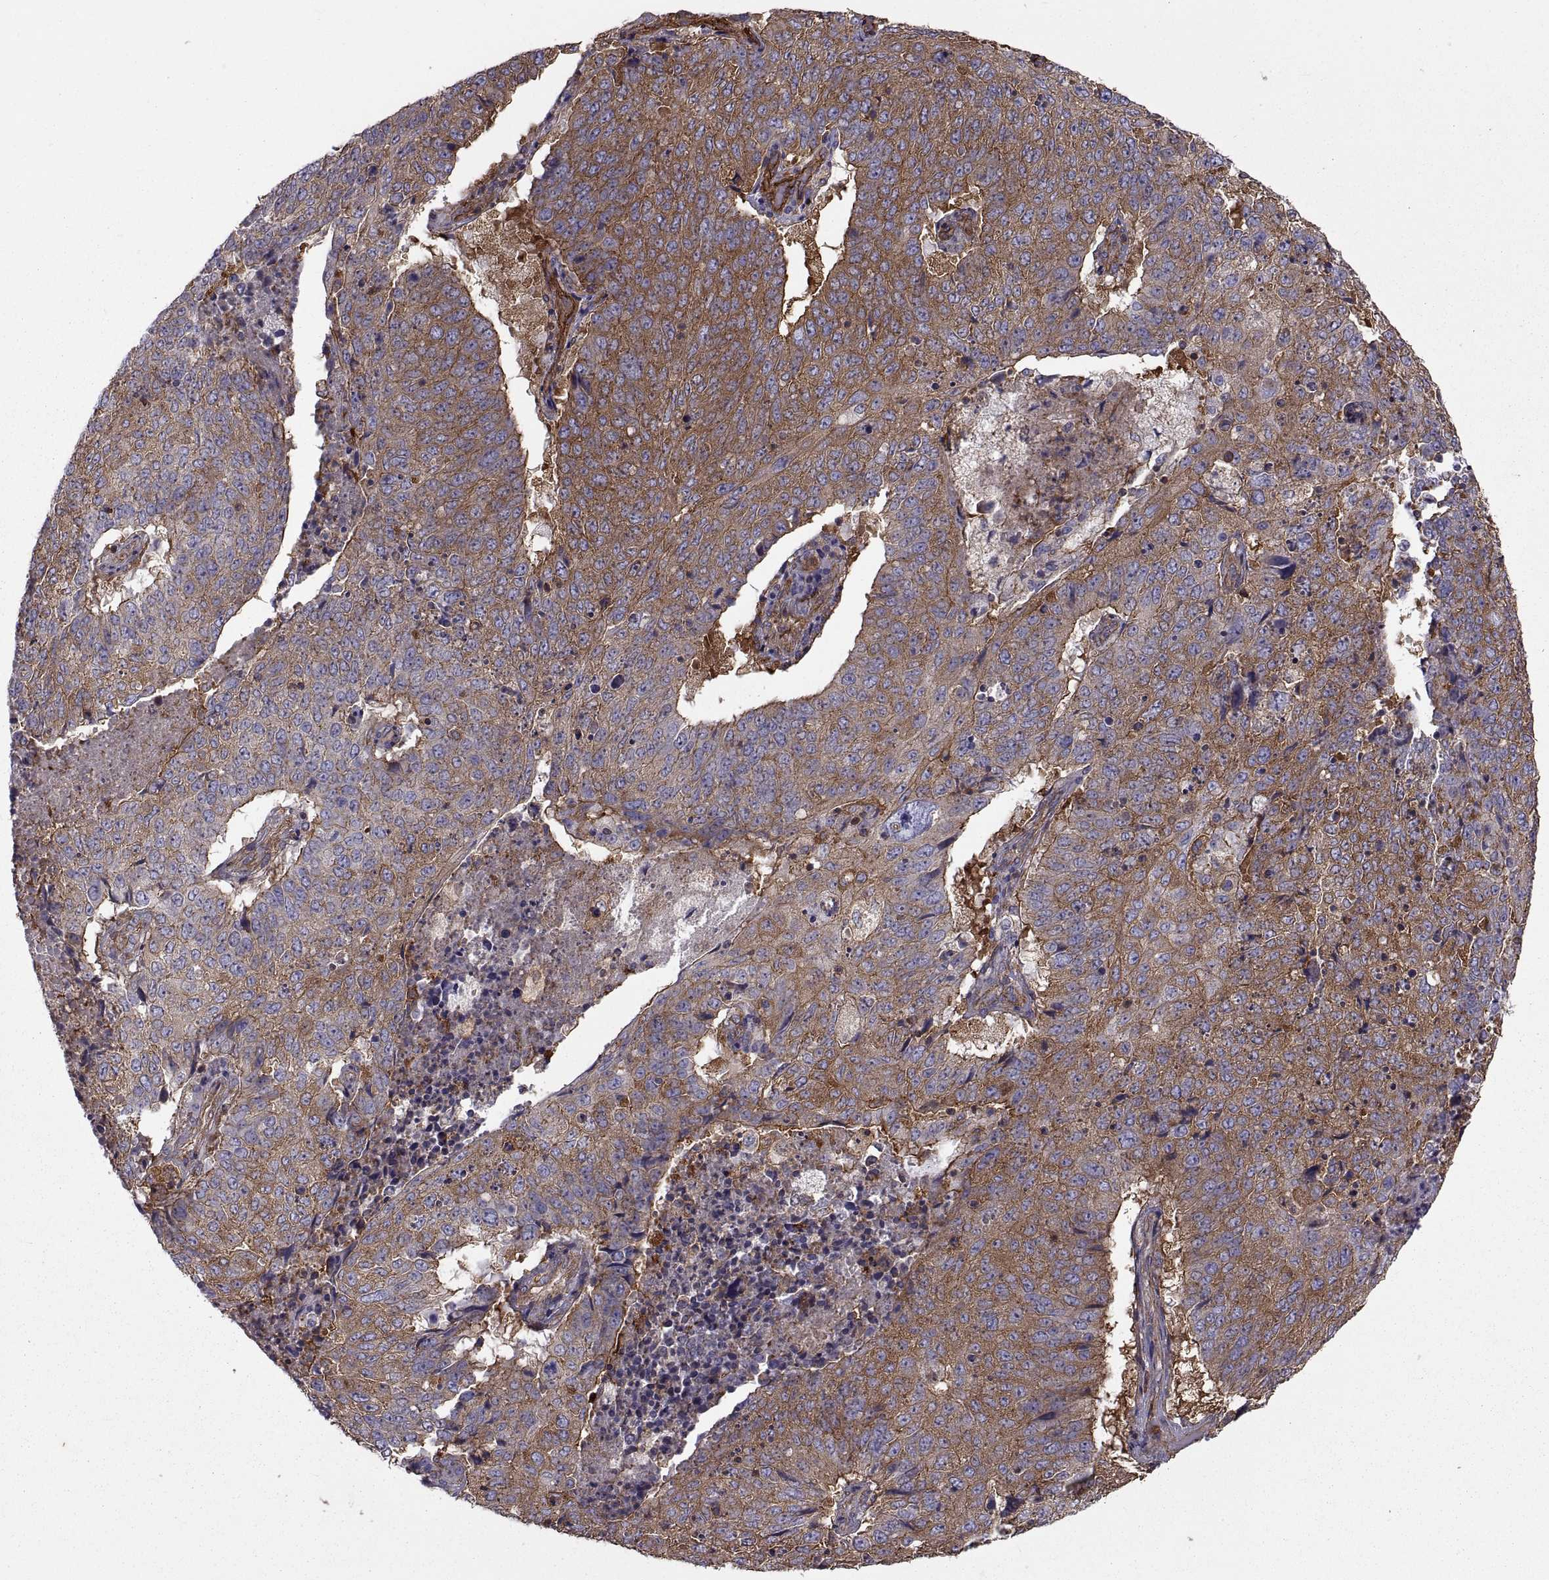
{"staining": {"intensity": "strong", "quantity": "25%-75%", "location": "cytoplasmic/membranous"}, "tissue": "lung cancer", "cell_type": "Tumor cells", "image_type": "cancer", "snomed": [{"axis": "morphology", "description": "Normal tissue, NOS"}, {"axis": "morphology", "description": "Squamous cell carcinoma, NOS"}, {"axis": "topography", "description": "Bronchus"}, {"axis": "topography", "description": "Lung"}], "caption": "This is a micrograph of immunohistochemistry (IHC) staining of lung squamous cell carcinoma, which shows strong positivity in the cytoplasmic/membranous of tumor cells.", "gene": "MYH9", "patient": {"sex": "male", "age": 64}}